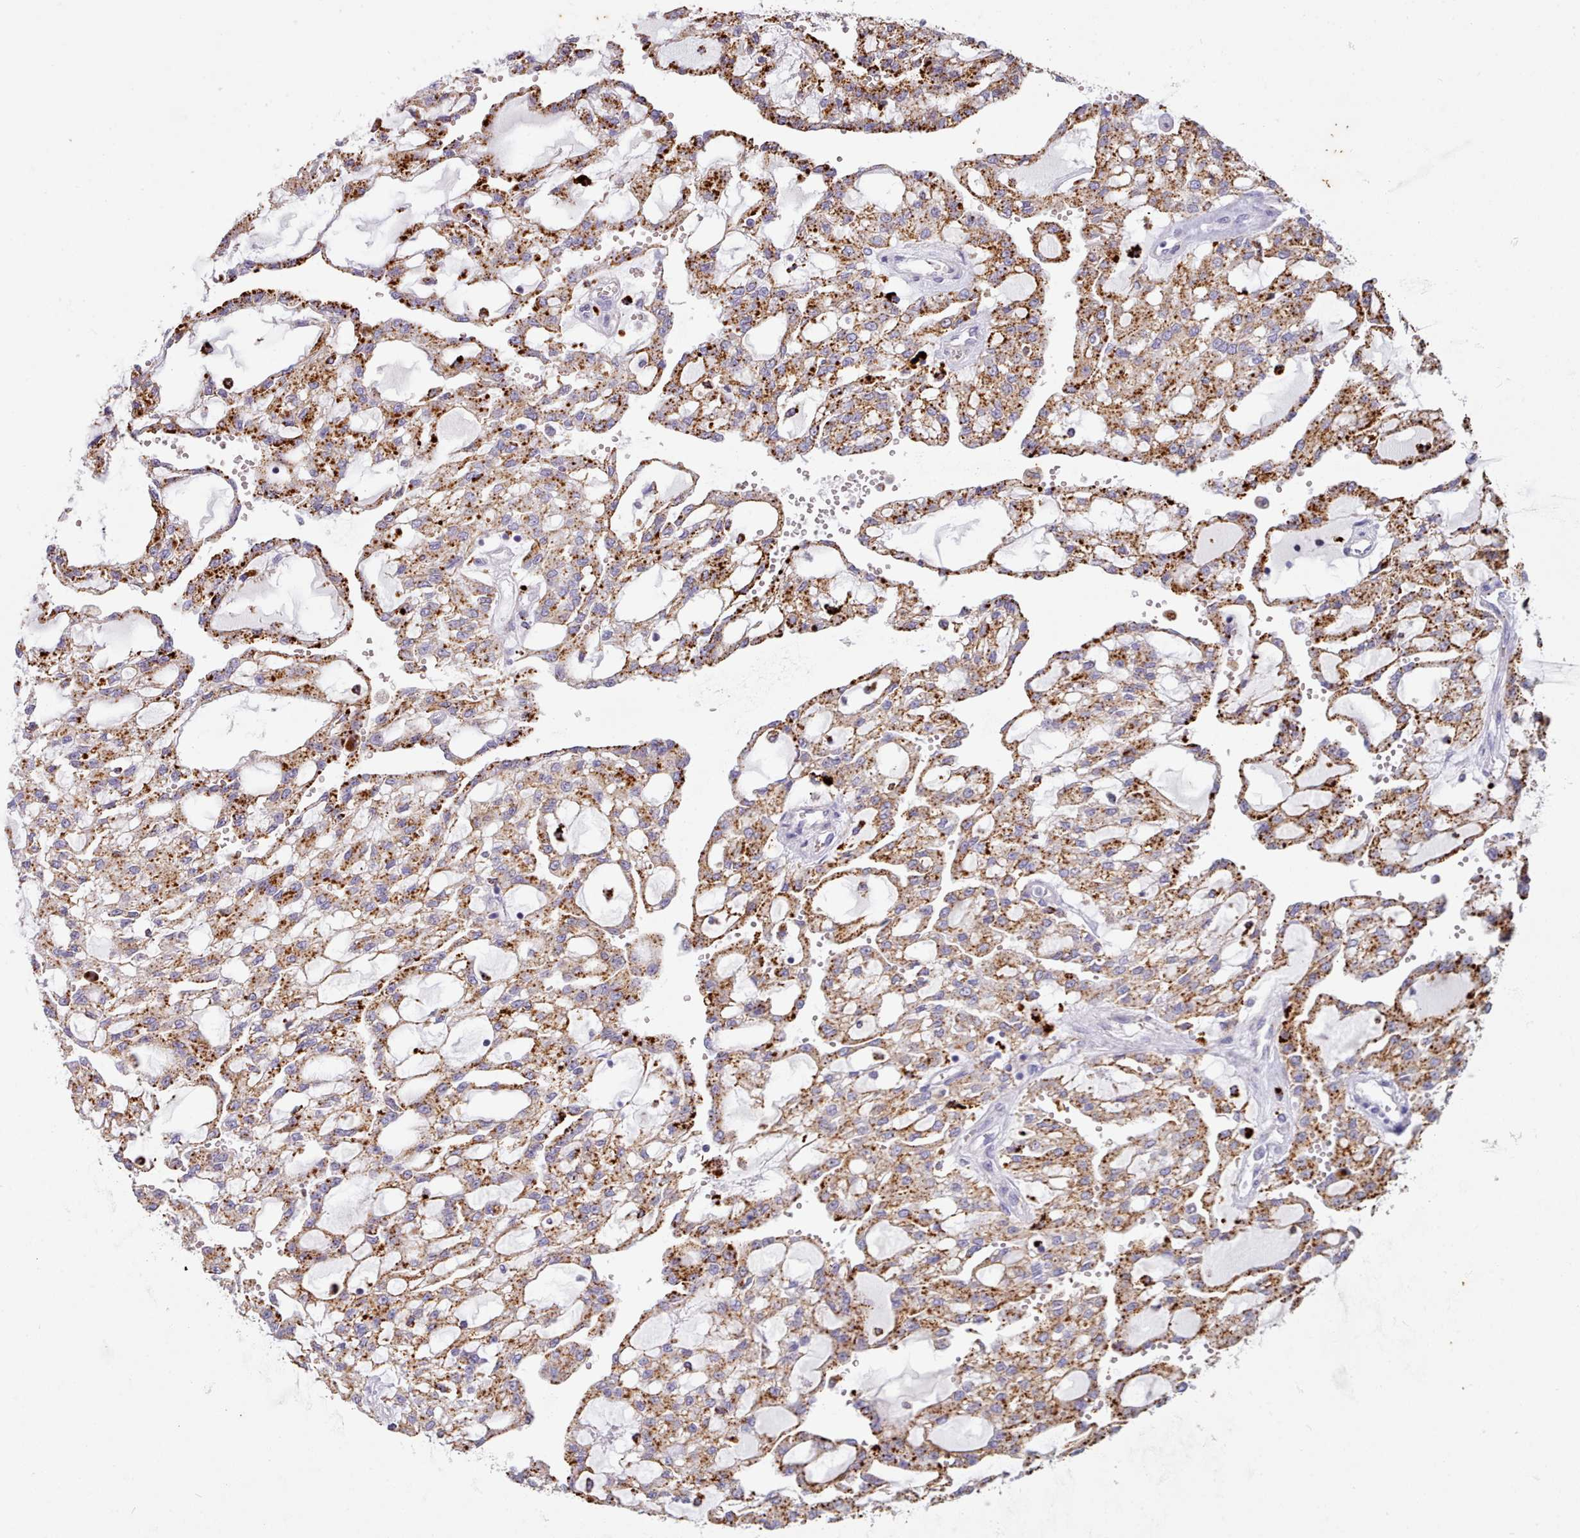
{"staining": {"intensity": "strong", "quantity": ">75%", "location": "cytoplasmic/membranous"}, "tissue": "renal cancer", "cell_type": "Tumor cells", "image_type": "cancer", "snomed": [{"axis": "morphology", "description": "Adenocarcinoma, NOS"}, {"axis": "topography", "description": "Kidney"}], "caption": "Adenocarcinoma (renal) tissue reveals strong cytoplasmic/membranous positivity in approximately >75% of tumor cells", "gene": "GAA", "patient": {"sex": "male", "age": 63}}